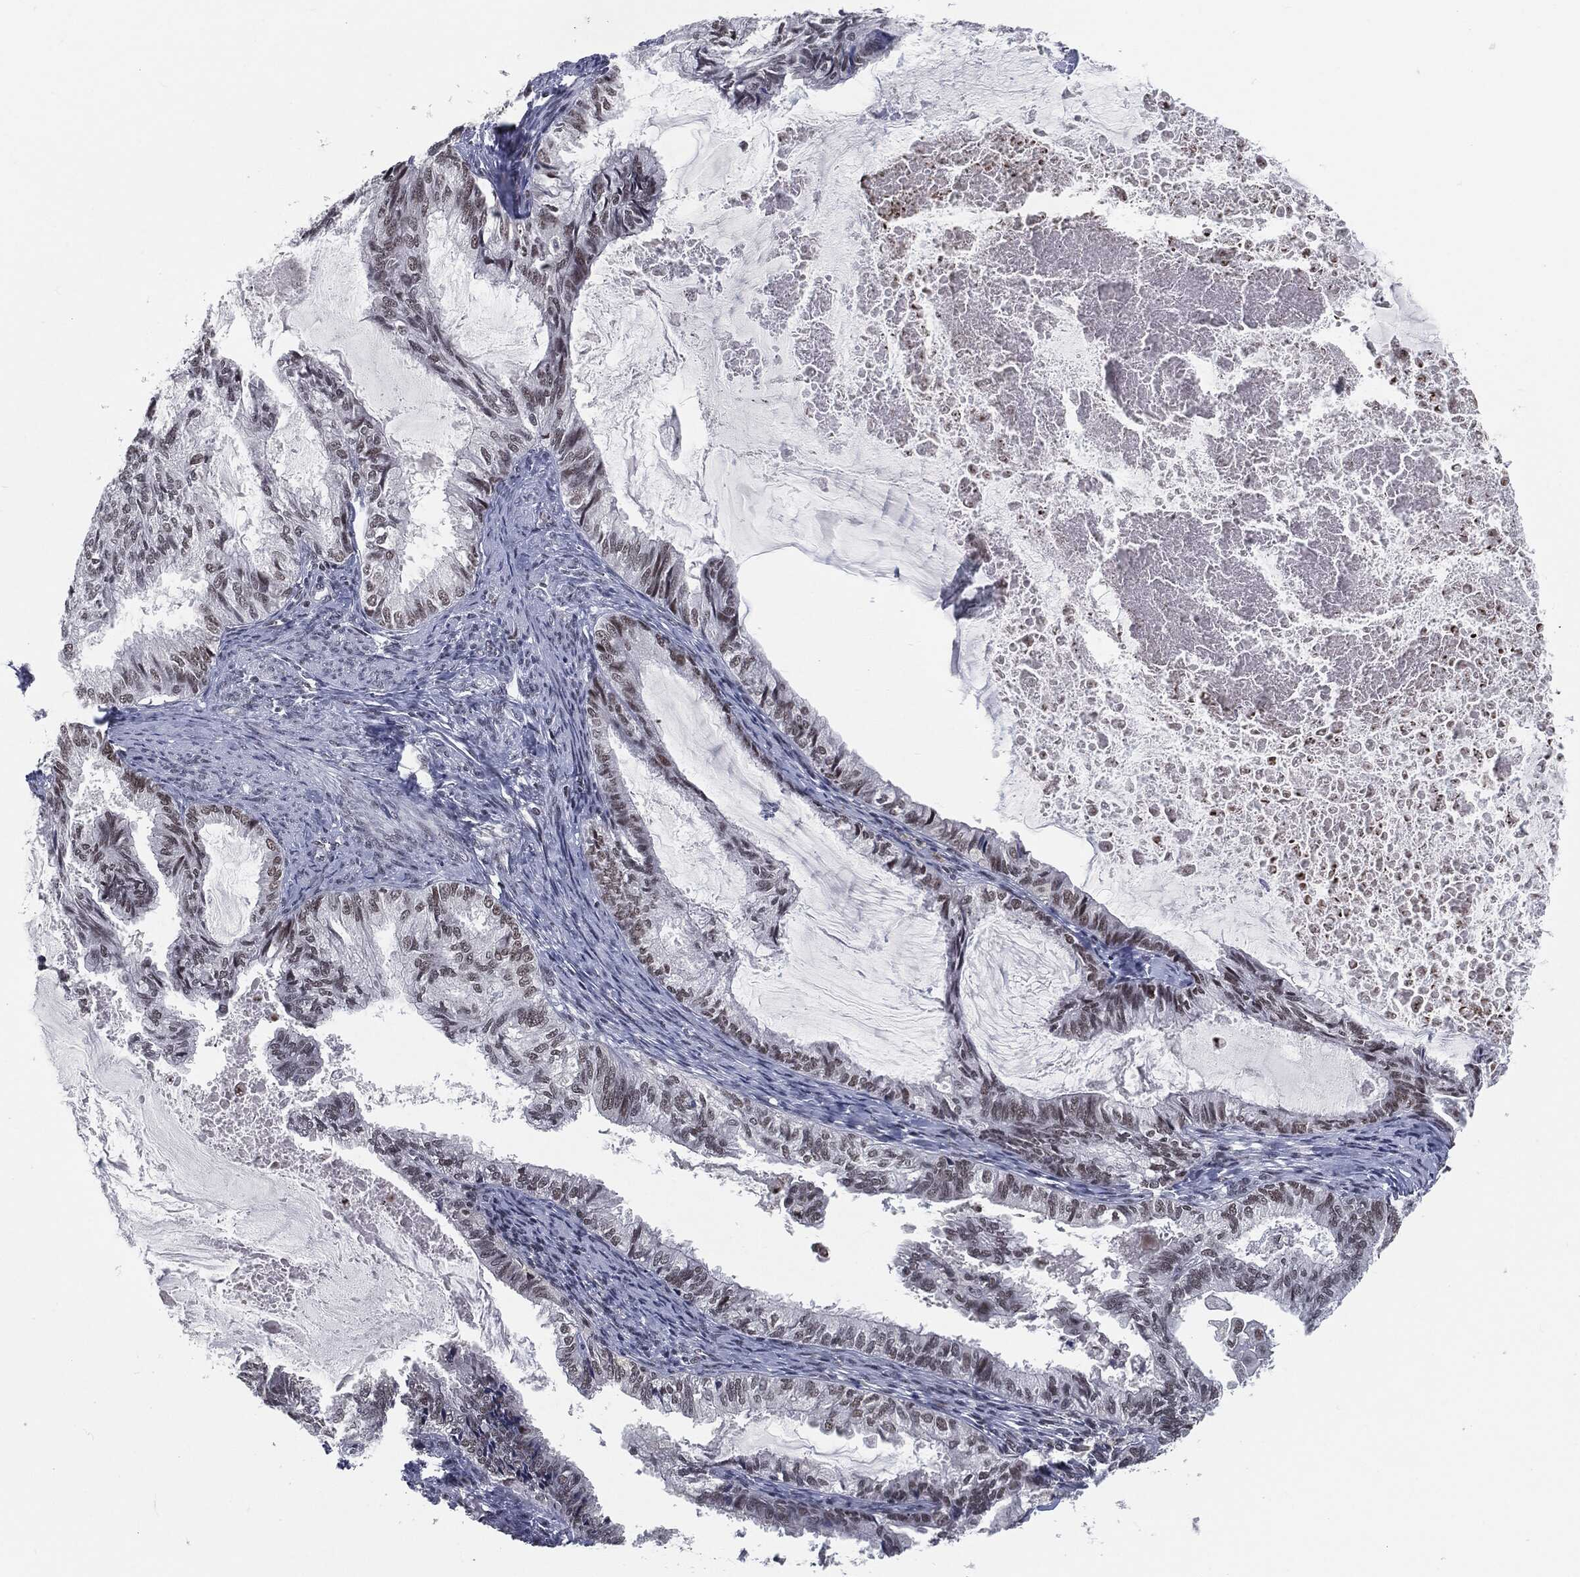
{"staining": {"intensity": "weak", "quantity": "25%-75%", "location": "nuclear"}, "tissue": "endometrial cancer", "cell_type": "Tumor cells", "image_type": "cancer", "snomed": [{"axis": "morphology", "description": "Adenocarcinoma, NOS"}, {"axis": "topography", "description": "Endometrium"}], "caption": "Weak nuclear protein expression is present in about 25%-75% of tumor cells in endometrial cancer (adenocarcinoma). (DAB (3,3'-diaminobenzidine) = brown stain, brightfield microscopy at high magnification).", "gene": "ANXA1", "patient": {"sex": "female", "age": 86}}